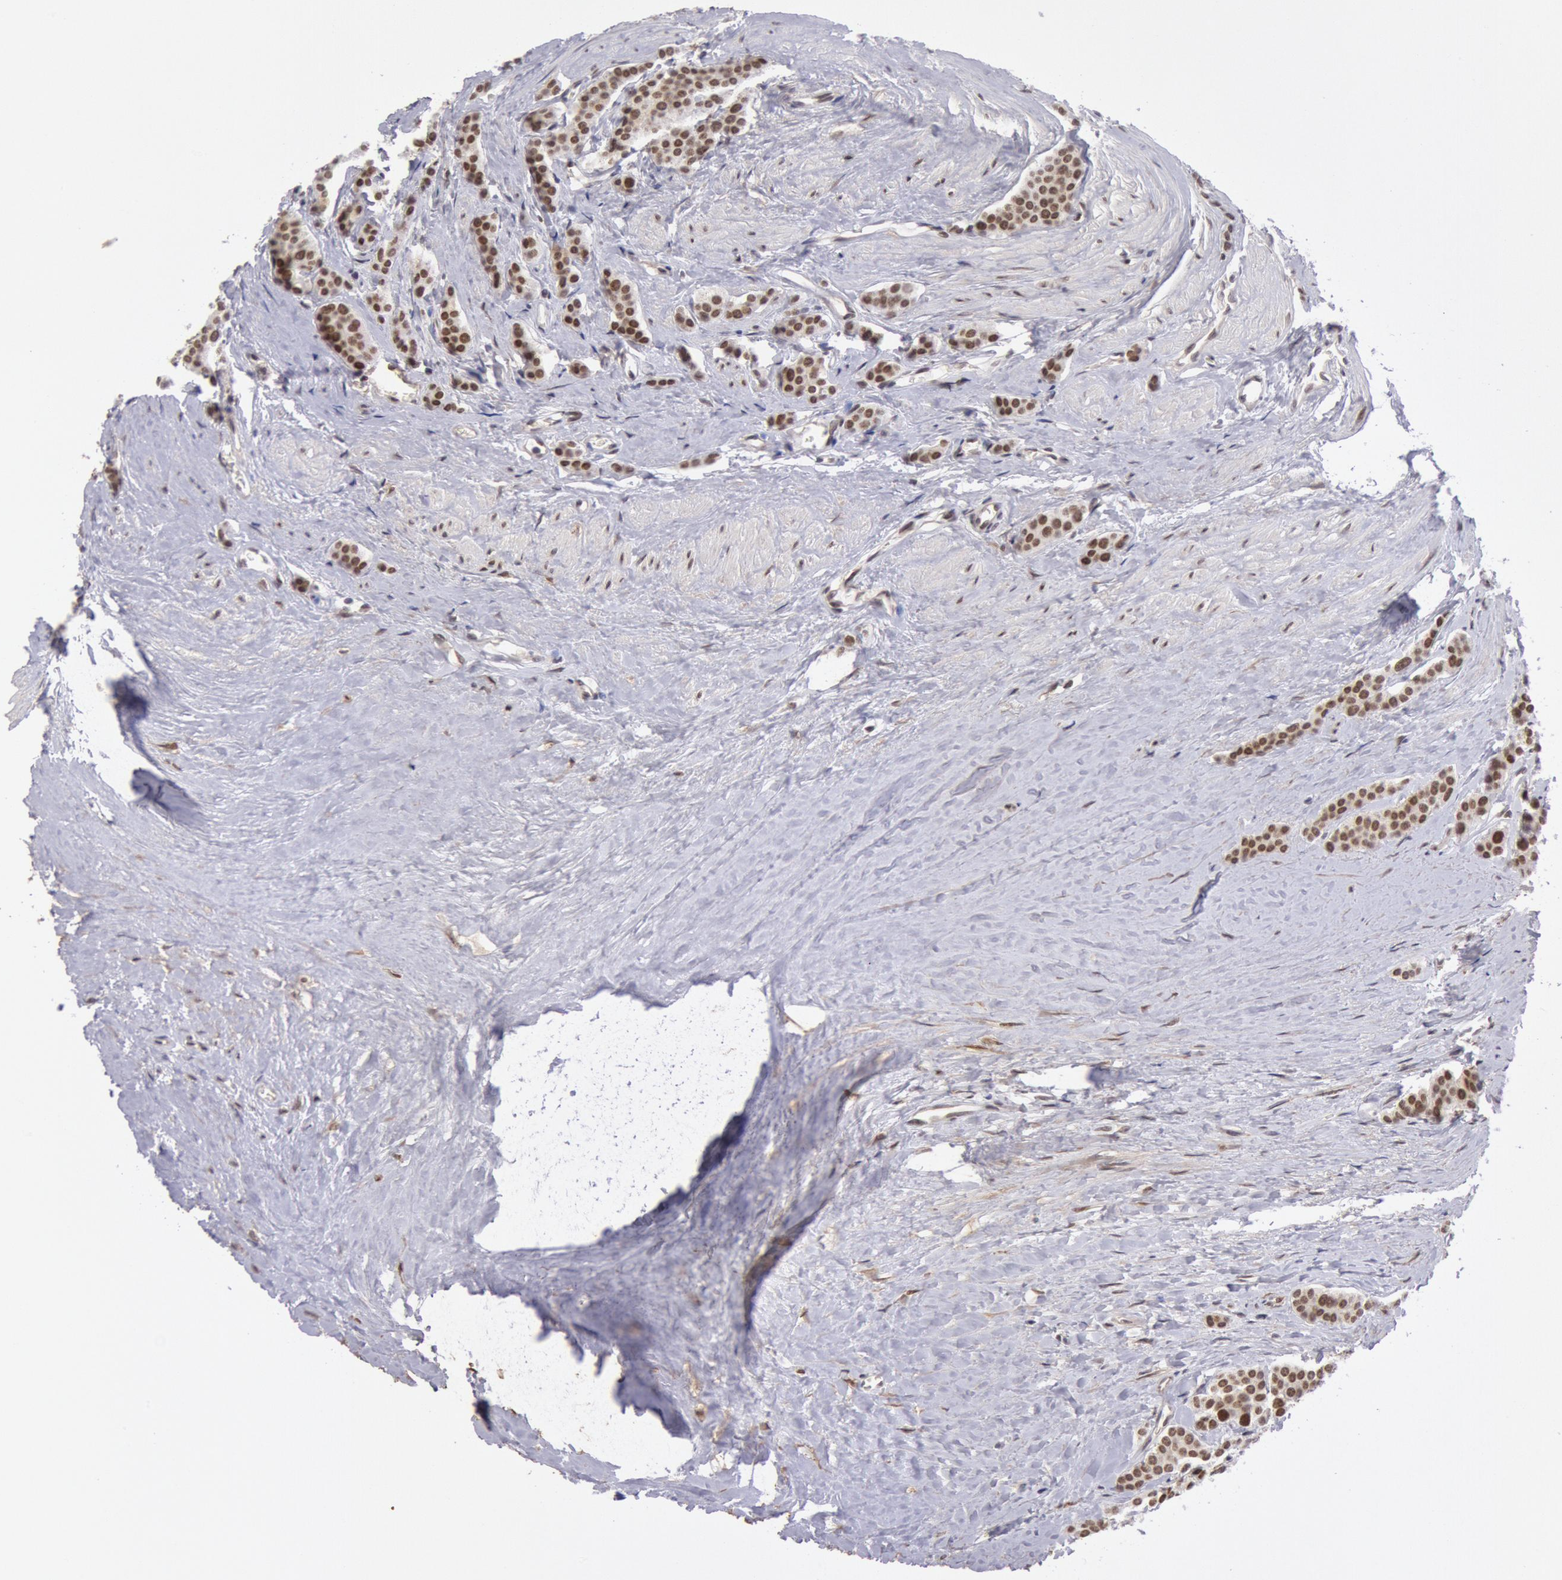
{"staining": {"intensity": "moderate", "quantity": ">75%", "location": "nuclear"}, "tissue": "carcinoid", "cell_type": "Tumor cells", "image_type": "cancer", "snomed": [{"axis": "morphology", "description": "Carcinoid, malignant, NOS"}, {"axis": "topography", "description": "Small intestine"}], "caption": "This photomicrograph shows IHC staining of human carcinoid, with medium moderate nuclear staining in approximately >75% of tumor cells.", "gene": "CDKN2B", "patient": {"sex": "male", "age": 60}}